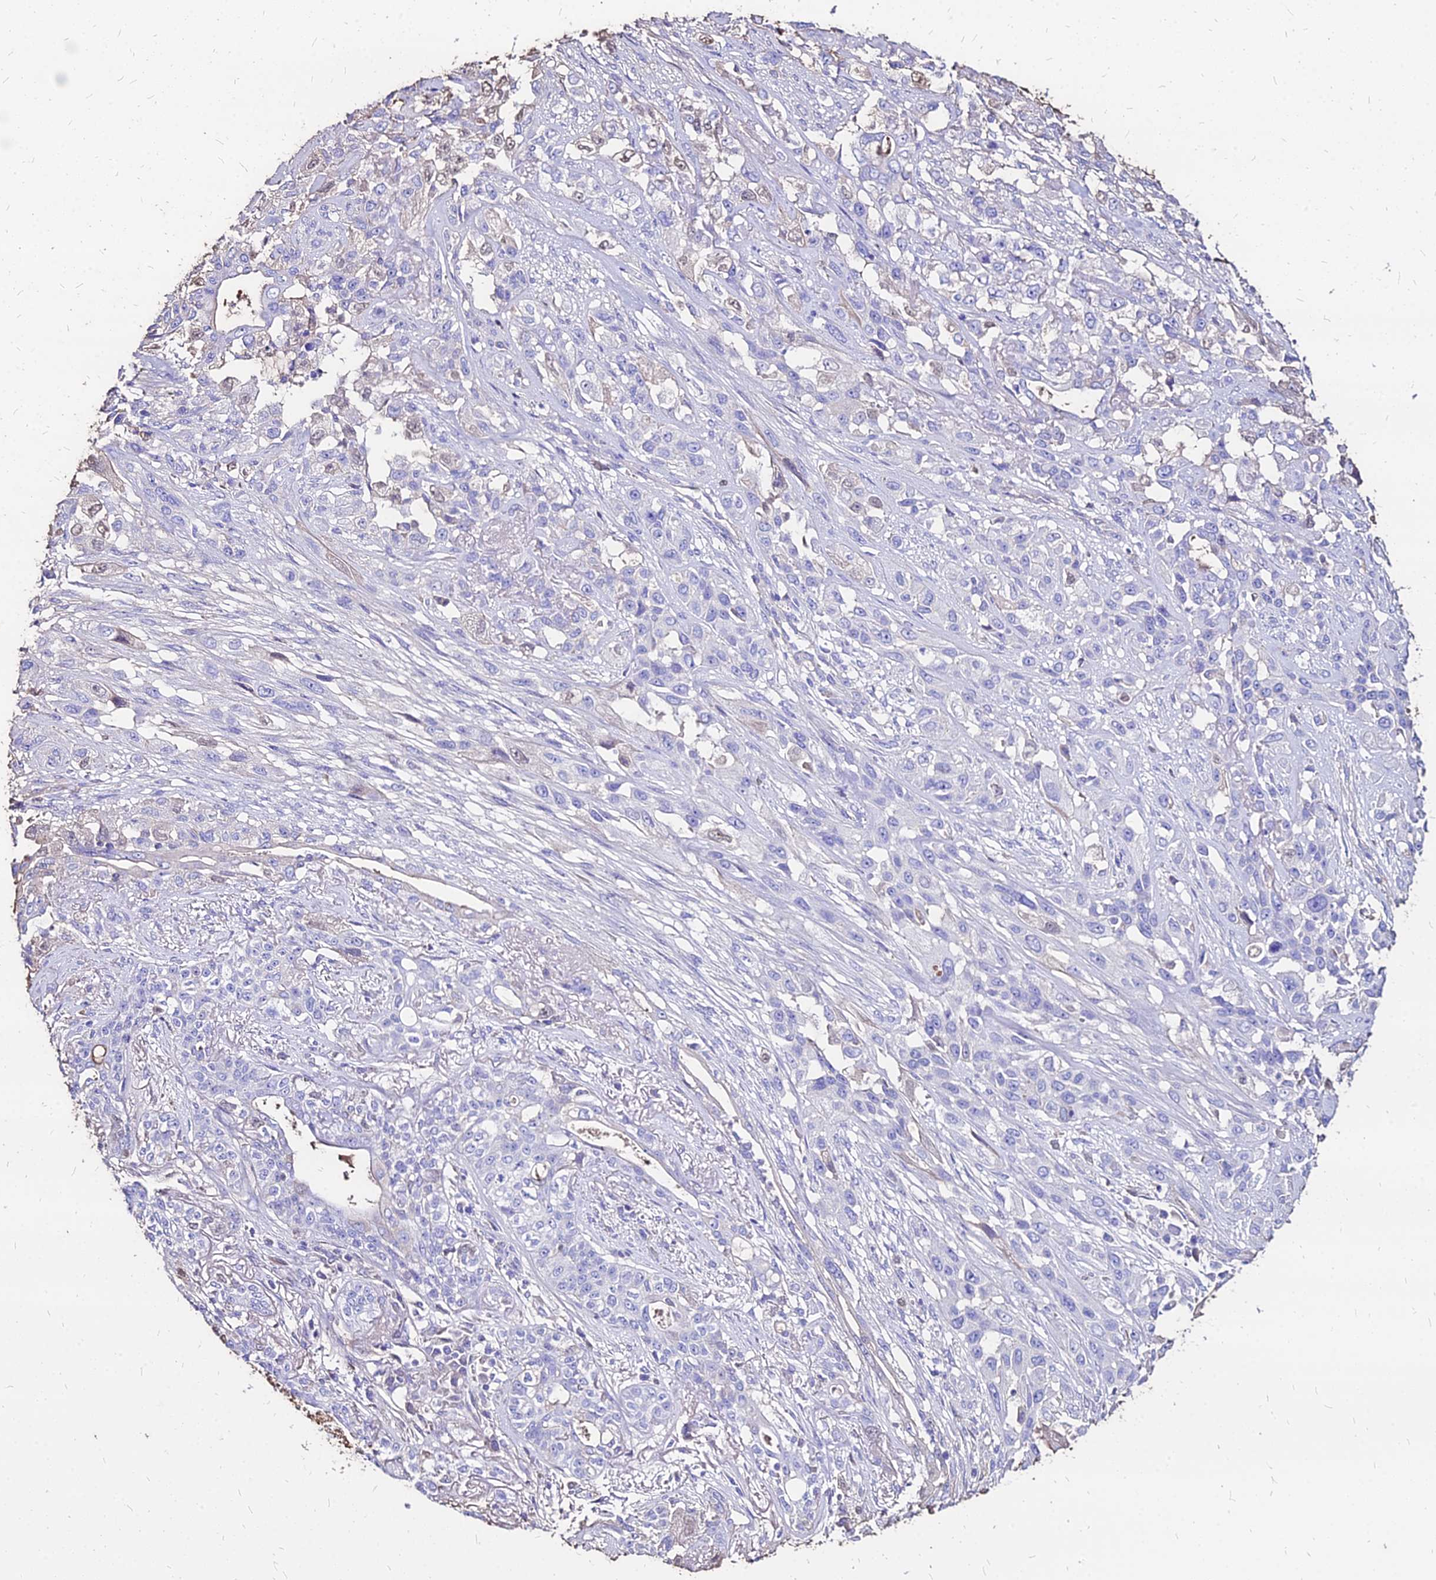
{"staining": {"intensity": "negative", "quantity": "none", "location": "none"}, "tissue": "lung cancer", "cell_type": "Tumor cells", "image_type": "cancer", "snomed": [{"axis": "morphology", "description": "Squamous cell carcinoma, NOS"}, {"axis": "topography", "description": "Lung"}], "caption": "There is no significant expression in tumor cells of squamous cell carcinoma (lung).", "gene": "NME5", "patient": {"sex": "female", "age": 70}}